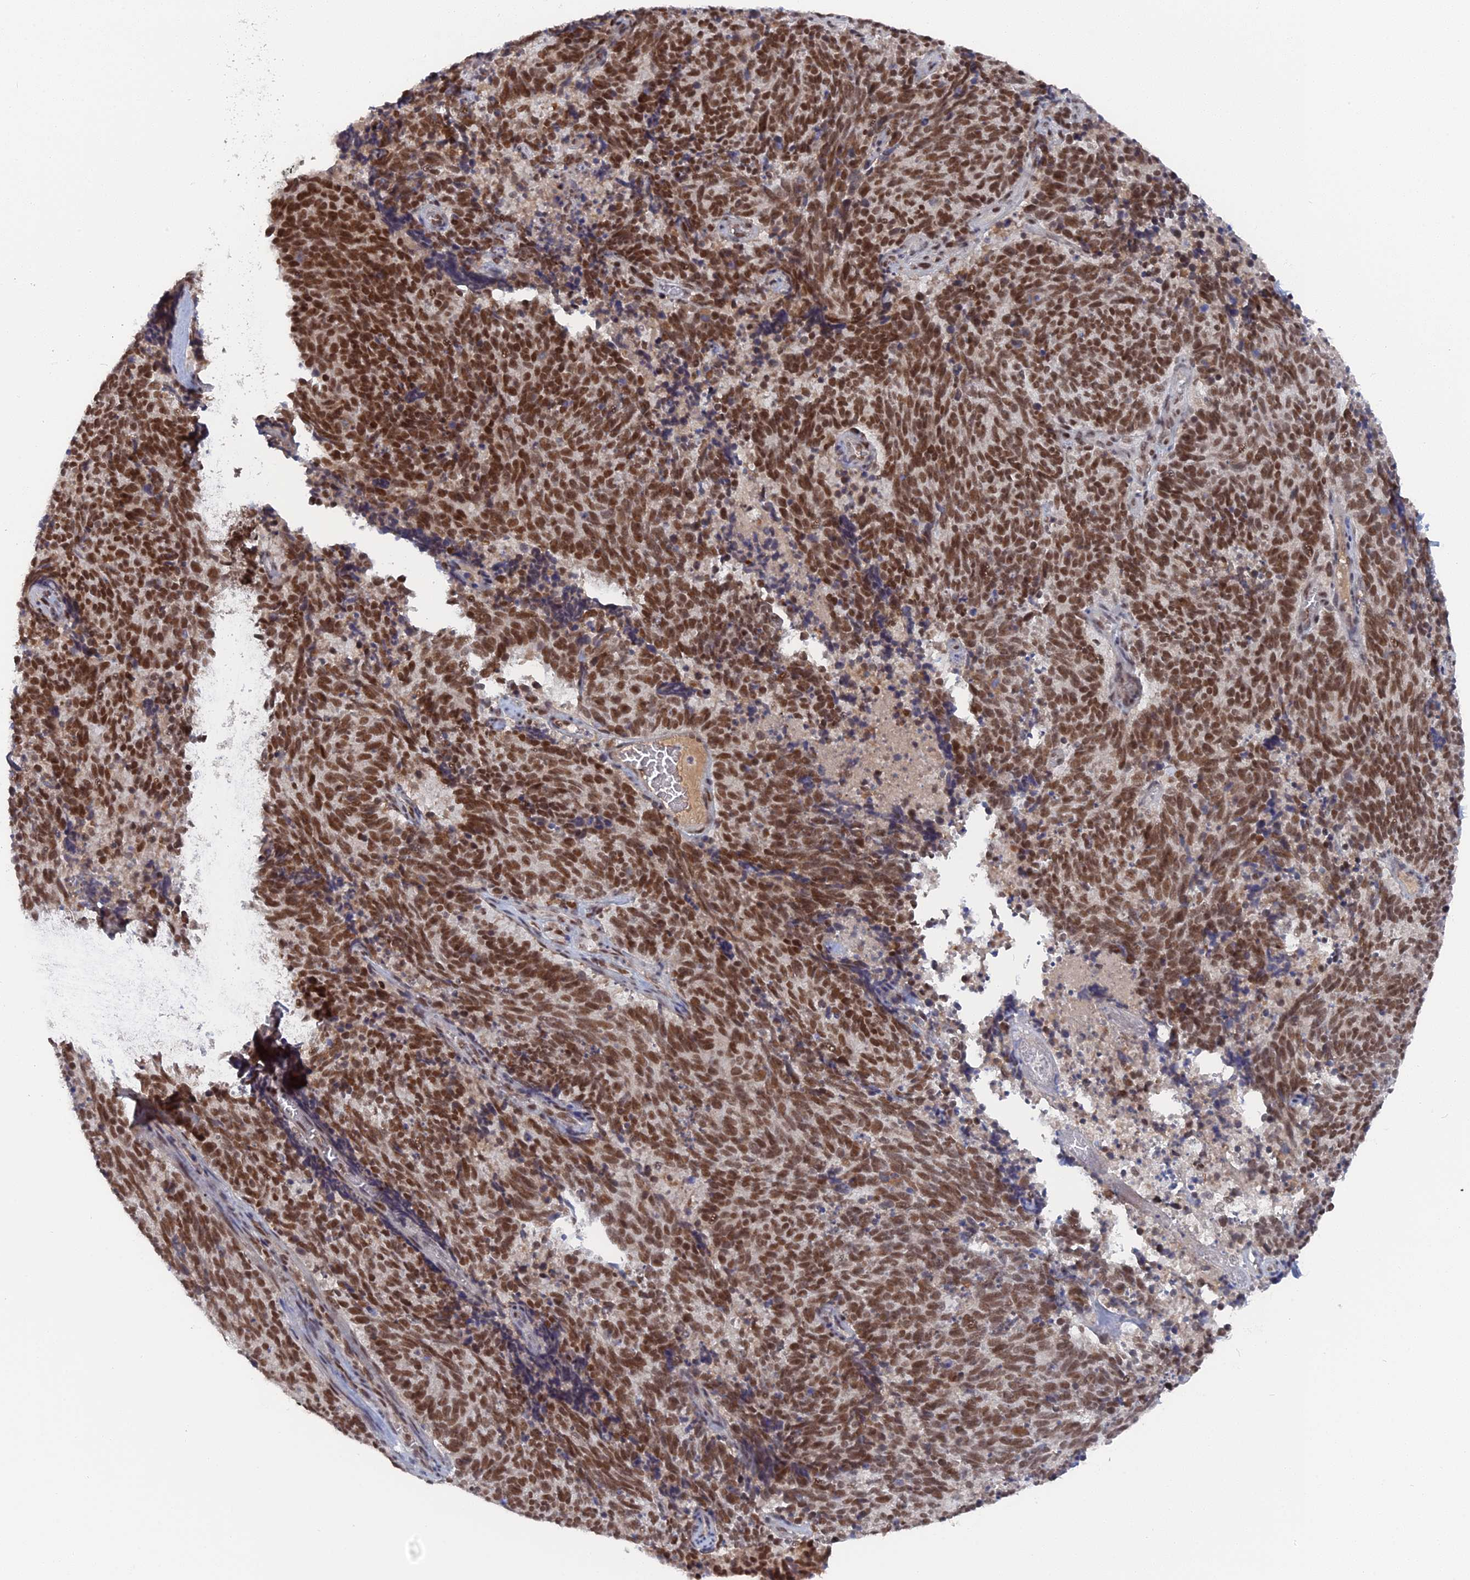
{"staining": {"intensity": "strong", "quantity": ">75%", "location": "nuclear"}, "tissue": "cervical cancer", "cell_type": "Tumor cells", "image_type": "cancer", "snomed": [{"axis": "morphology", "description": "Squamous cell carcinoma, NOS"}, {"axis": "topography", "description": "Cervix"}], "caption": "This is an image of immunohistochemistry (IHC) staining of cervical squamous cell carcinoma, which shows strong positivity in the nuclear of tumor cells.", "gene": "CCDC85A", "patient": {"sex": "female", "age": 29}}